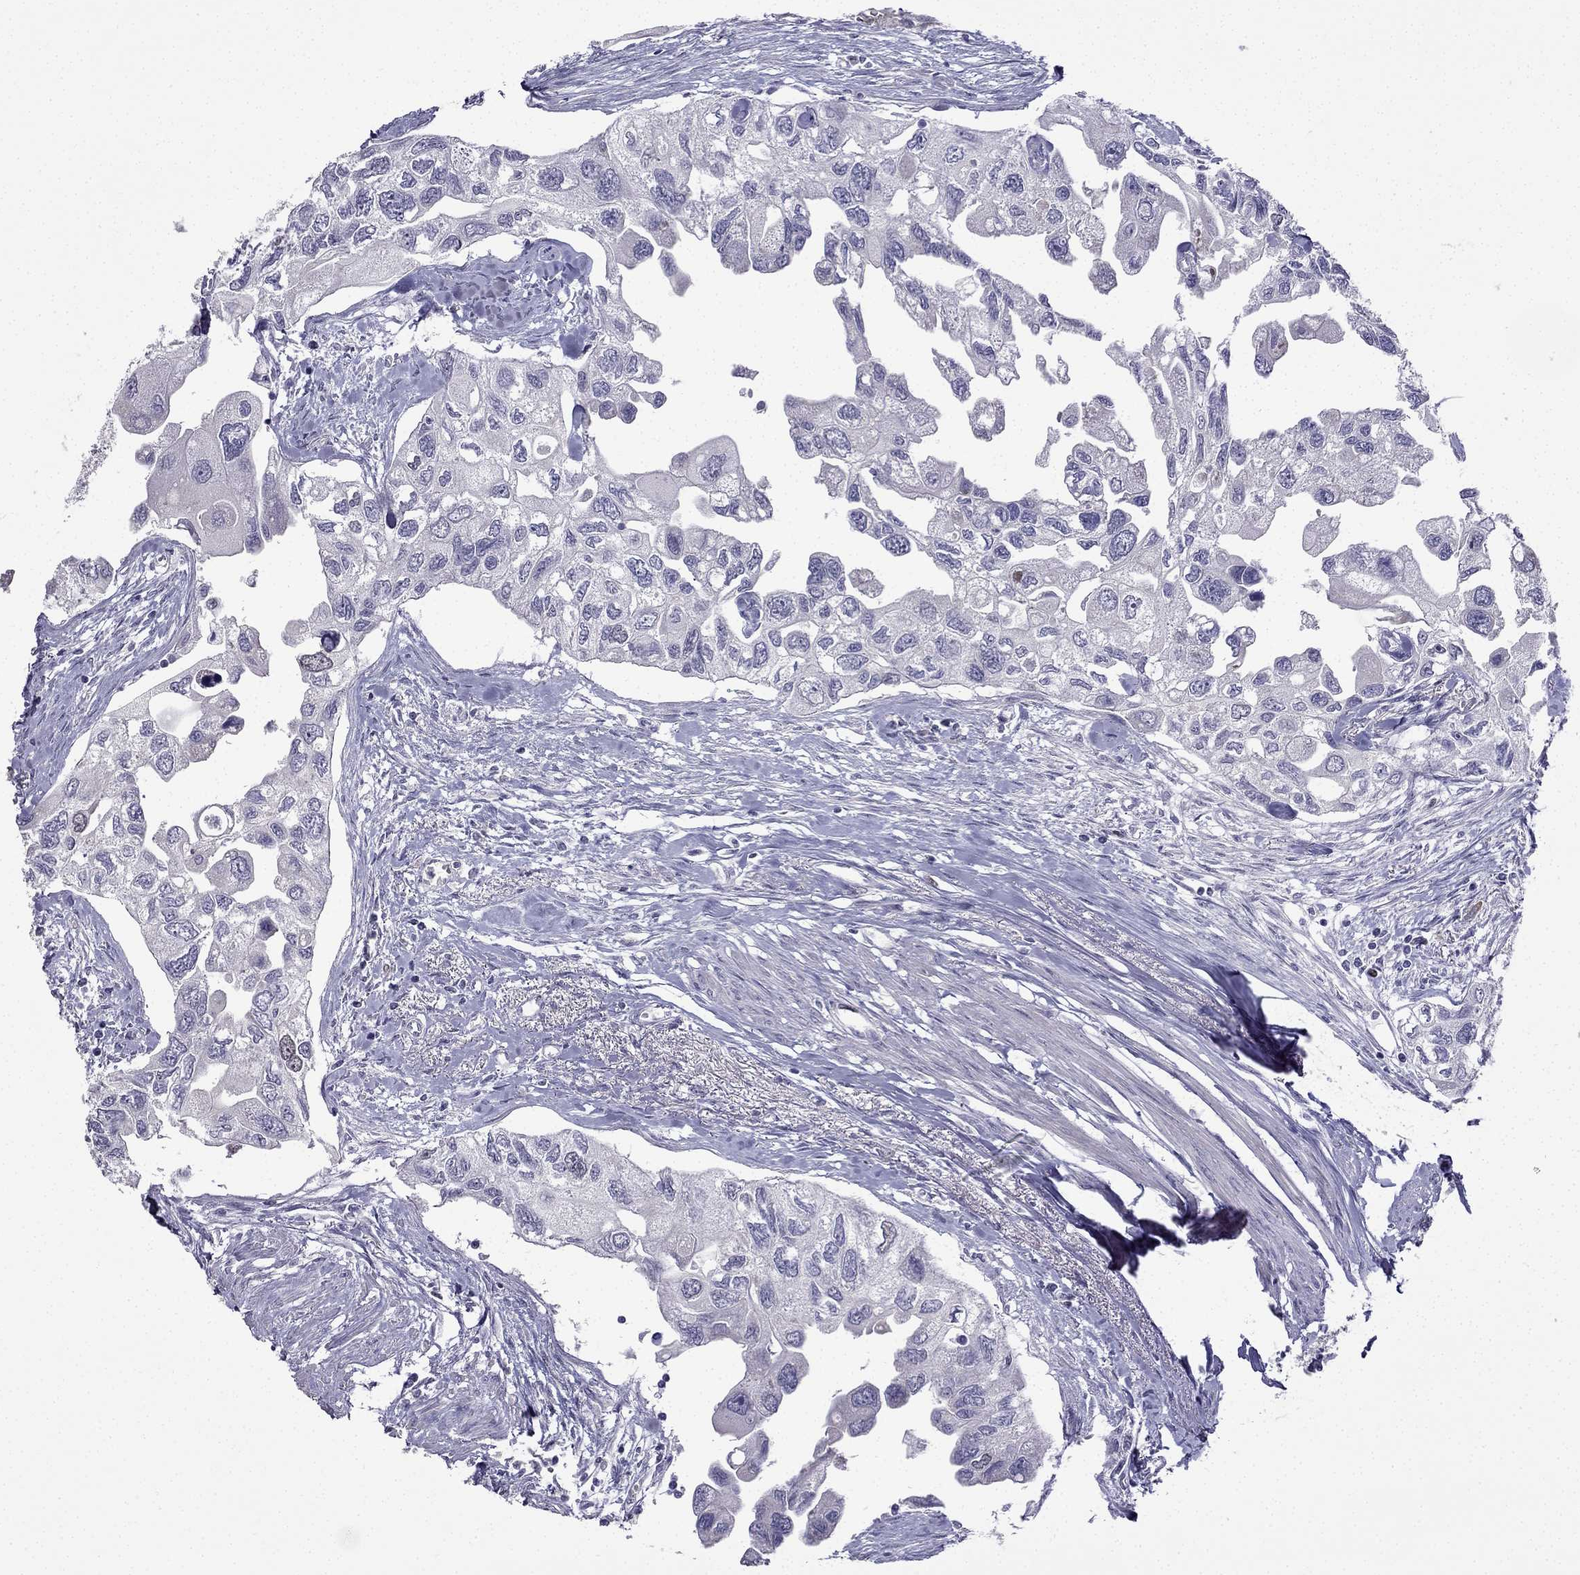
{"staining": {"intensity": "negative", "quantity": "none", "location": "none"}, "tissue": "urothelial cancer", "cell_type": "Tumor cells", "image_type": "cancer", "snomed": [{"axis": "morphology", "description": "Urothelial carcinoma, High grade"}, {"axis": "topography", "description": "Urinary bladder"}], "caption": "This is an immunohistochemistry photomicrograph of human urothelial cancer. There is no staining in tumor cells.", "gene": "UHRF1", "patient": {"sex": "male", "age": 59}}